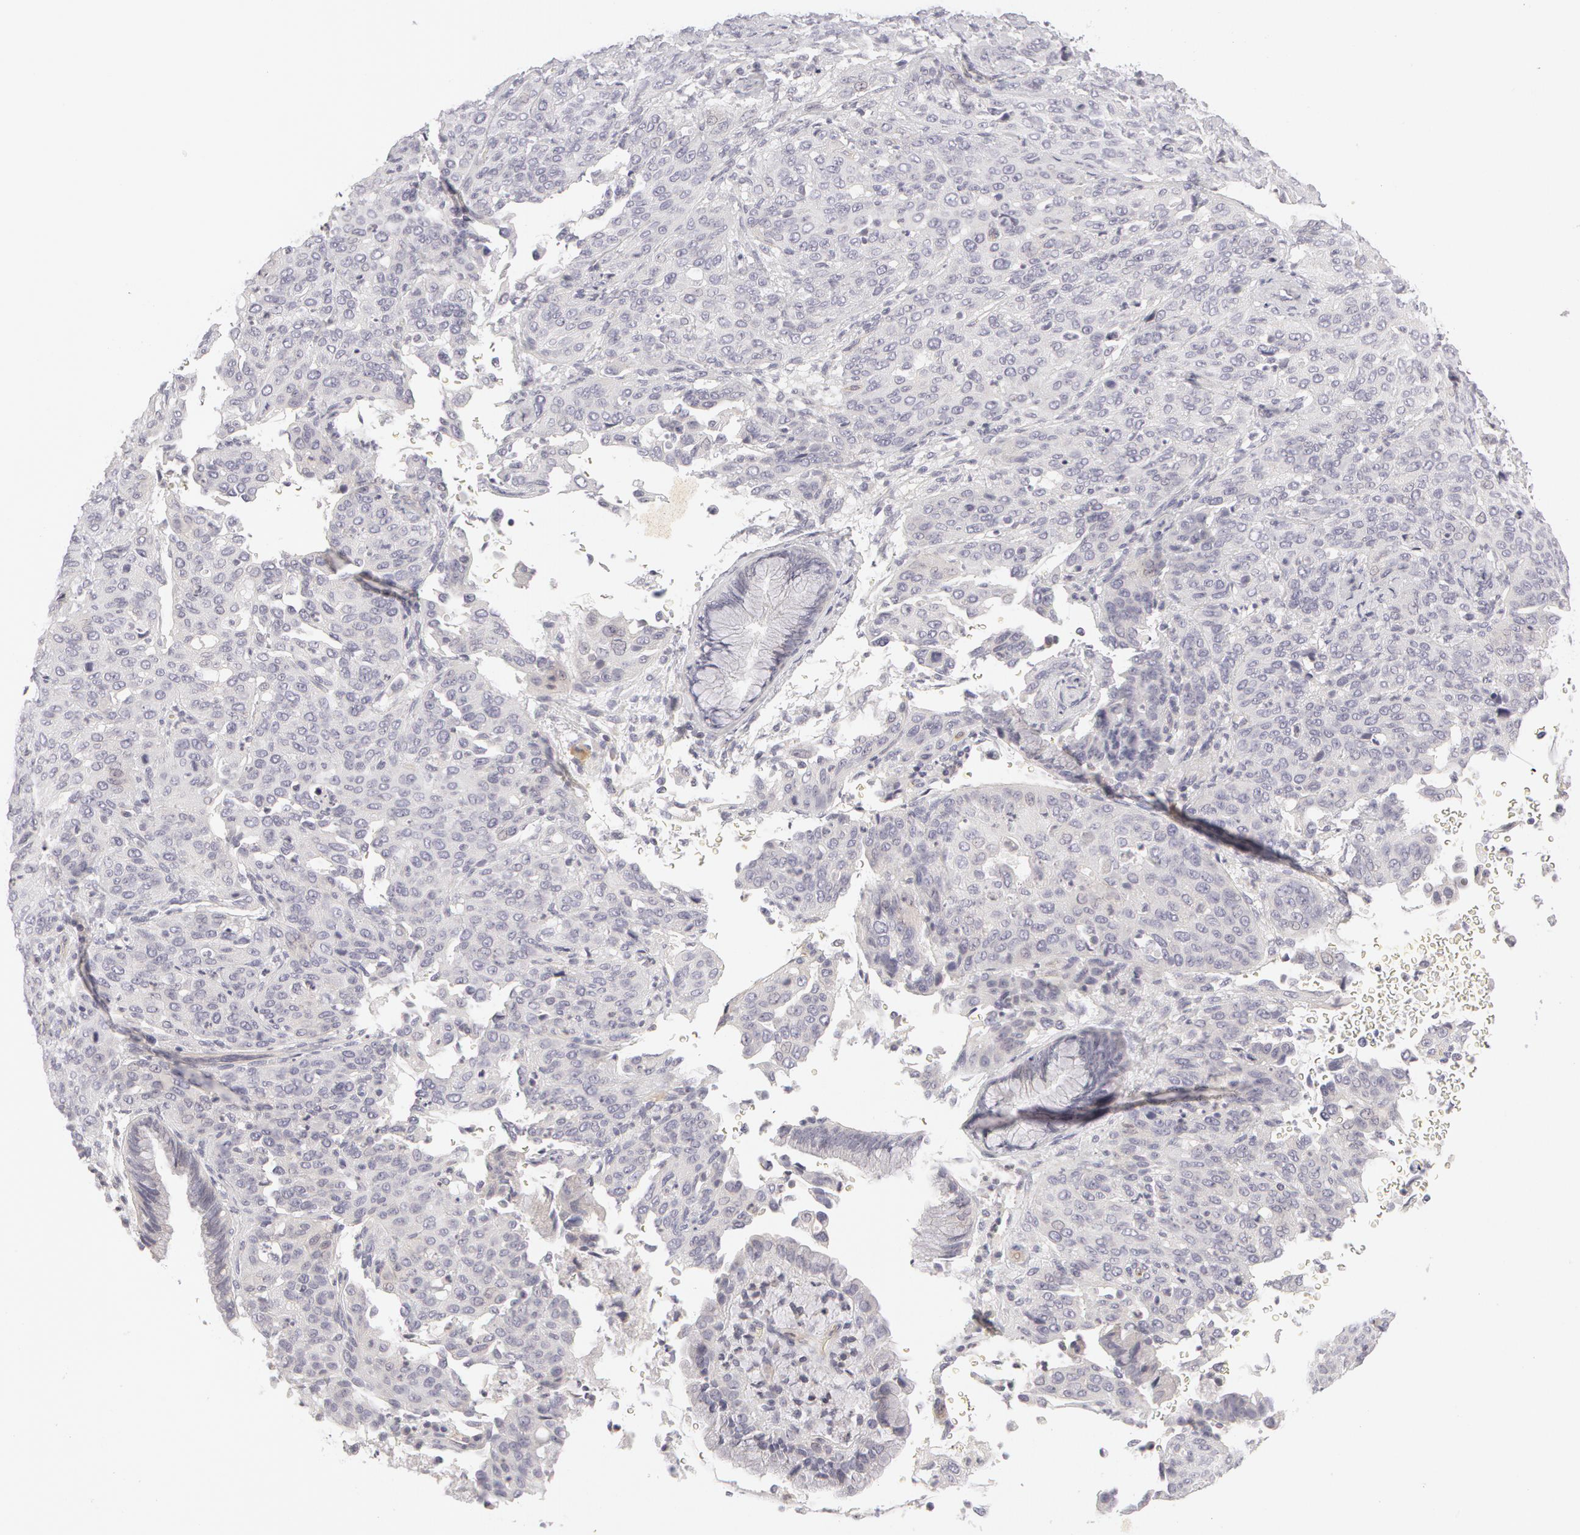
{"staining": {"intensity": "negative", "quantity": "none", "location": "none"}, "tissue": "cervical cancer", "cell_type": "Tumor cells", "image_type": "cancer", "snomed": [{"axis": "morphology", "description": "Squamous cell carcinoma, NOS"}, {"axis": "topography", "description": "Cervix"}], "caption": "Immunohistochemistry (IHC) of cervical squamous cell carcinoma reveals no expression in tumor cells.", "gene": "ABCB1", "patient": {"sex": "female", "age": 41}}